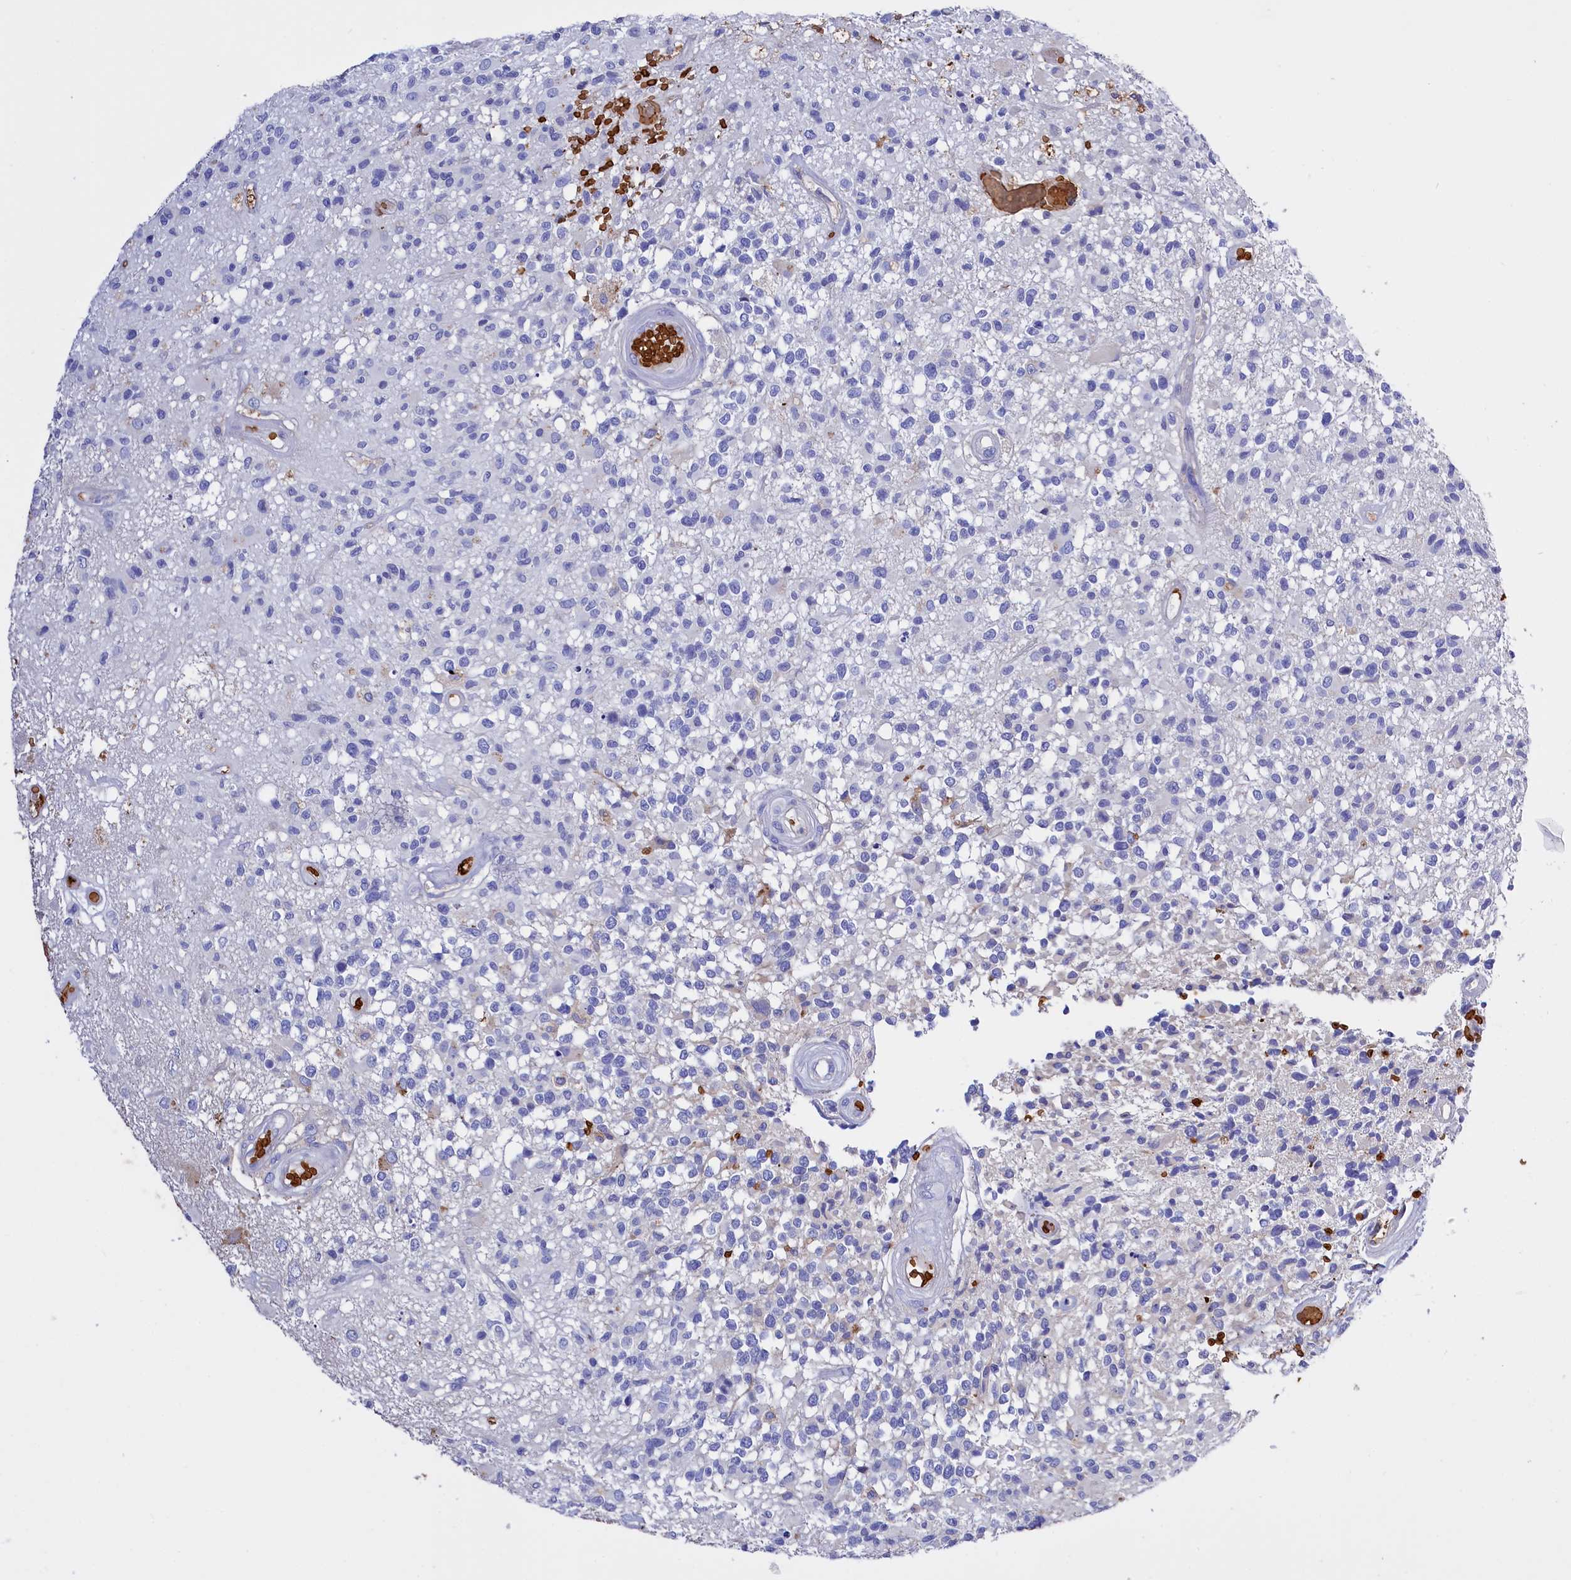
{"staining": {"intensity": "negative", "quantity": "none", "location": "none"}, "tissue": "glioma", "cell_type": "Tumor cells", "image_type": "cancer", "snomed": [{"axis": "morphology", "description": "Glioma, malignant, High grade"}, {"axis": "morphology", "description": "Glioblastoma, NOS"}, {"axis": "topography", "description": "Brain"}], "caption": "DAB (3,3'-diaminobenzidine) immunohistochemical staining of glioblastoma reveals no significant positivity in tumor cells.", "gene": "RPUSD3", "patient": {"sex": "male", "age": 60}}